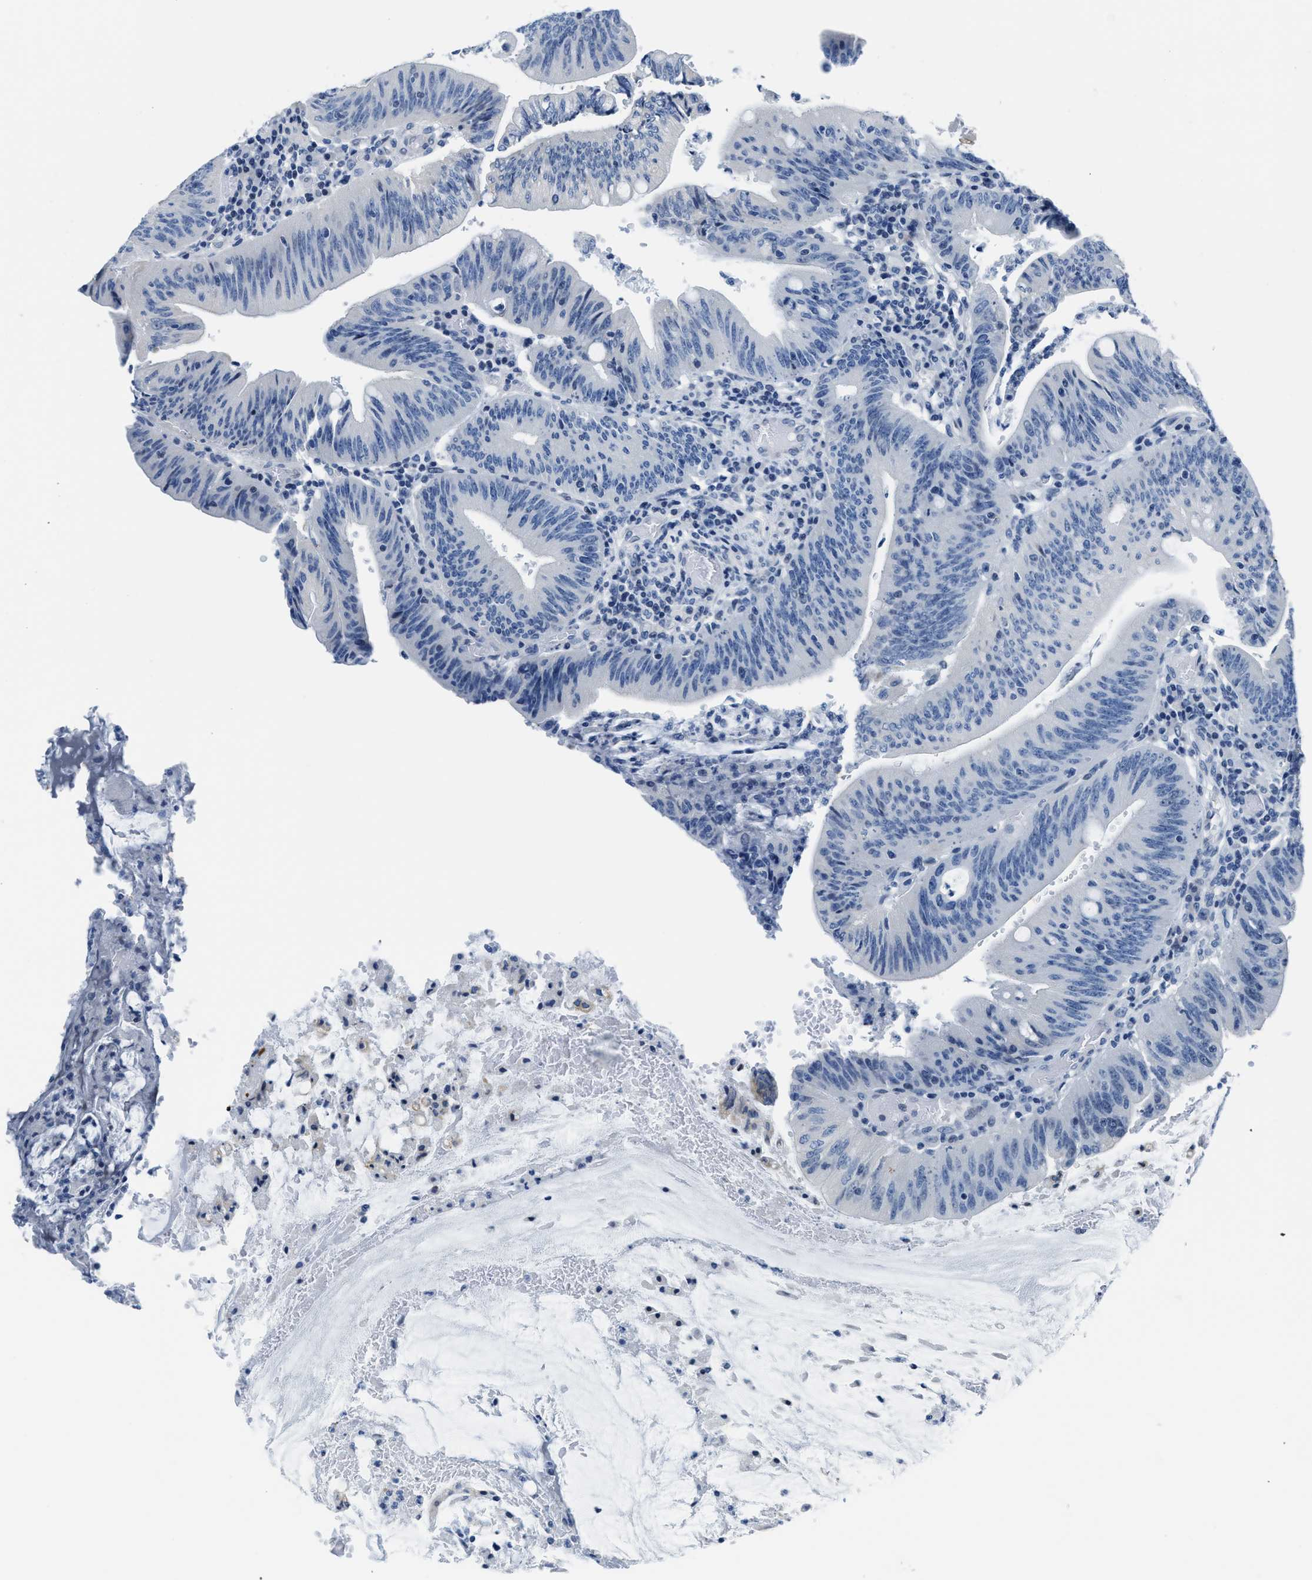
{"staining": {"intensity": "negative", "quantity": "none", "location": "none"}, "tissue": "colorectal cancer", "cell_type": "Tumor cells", "image_type": "cancer", "snomed": [{"axis": "morphology", "description": "Normal tissue, NOS"}, {"axis": "morphology", "description": "Adenocarcinoma, NOS"}, {"axis": "topography", "description": "Rectum"}], "caption": "Immunohistochemistry (IHC) image of neoplastic tissue: human colorectal cancer (adenocarcinoma) stained with DAB displays no significant protein positivity in tumor cells.", "gene": "ASZ1", "patient": {"sex": "female", "age": 66}}